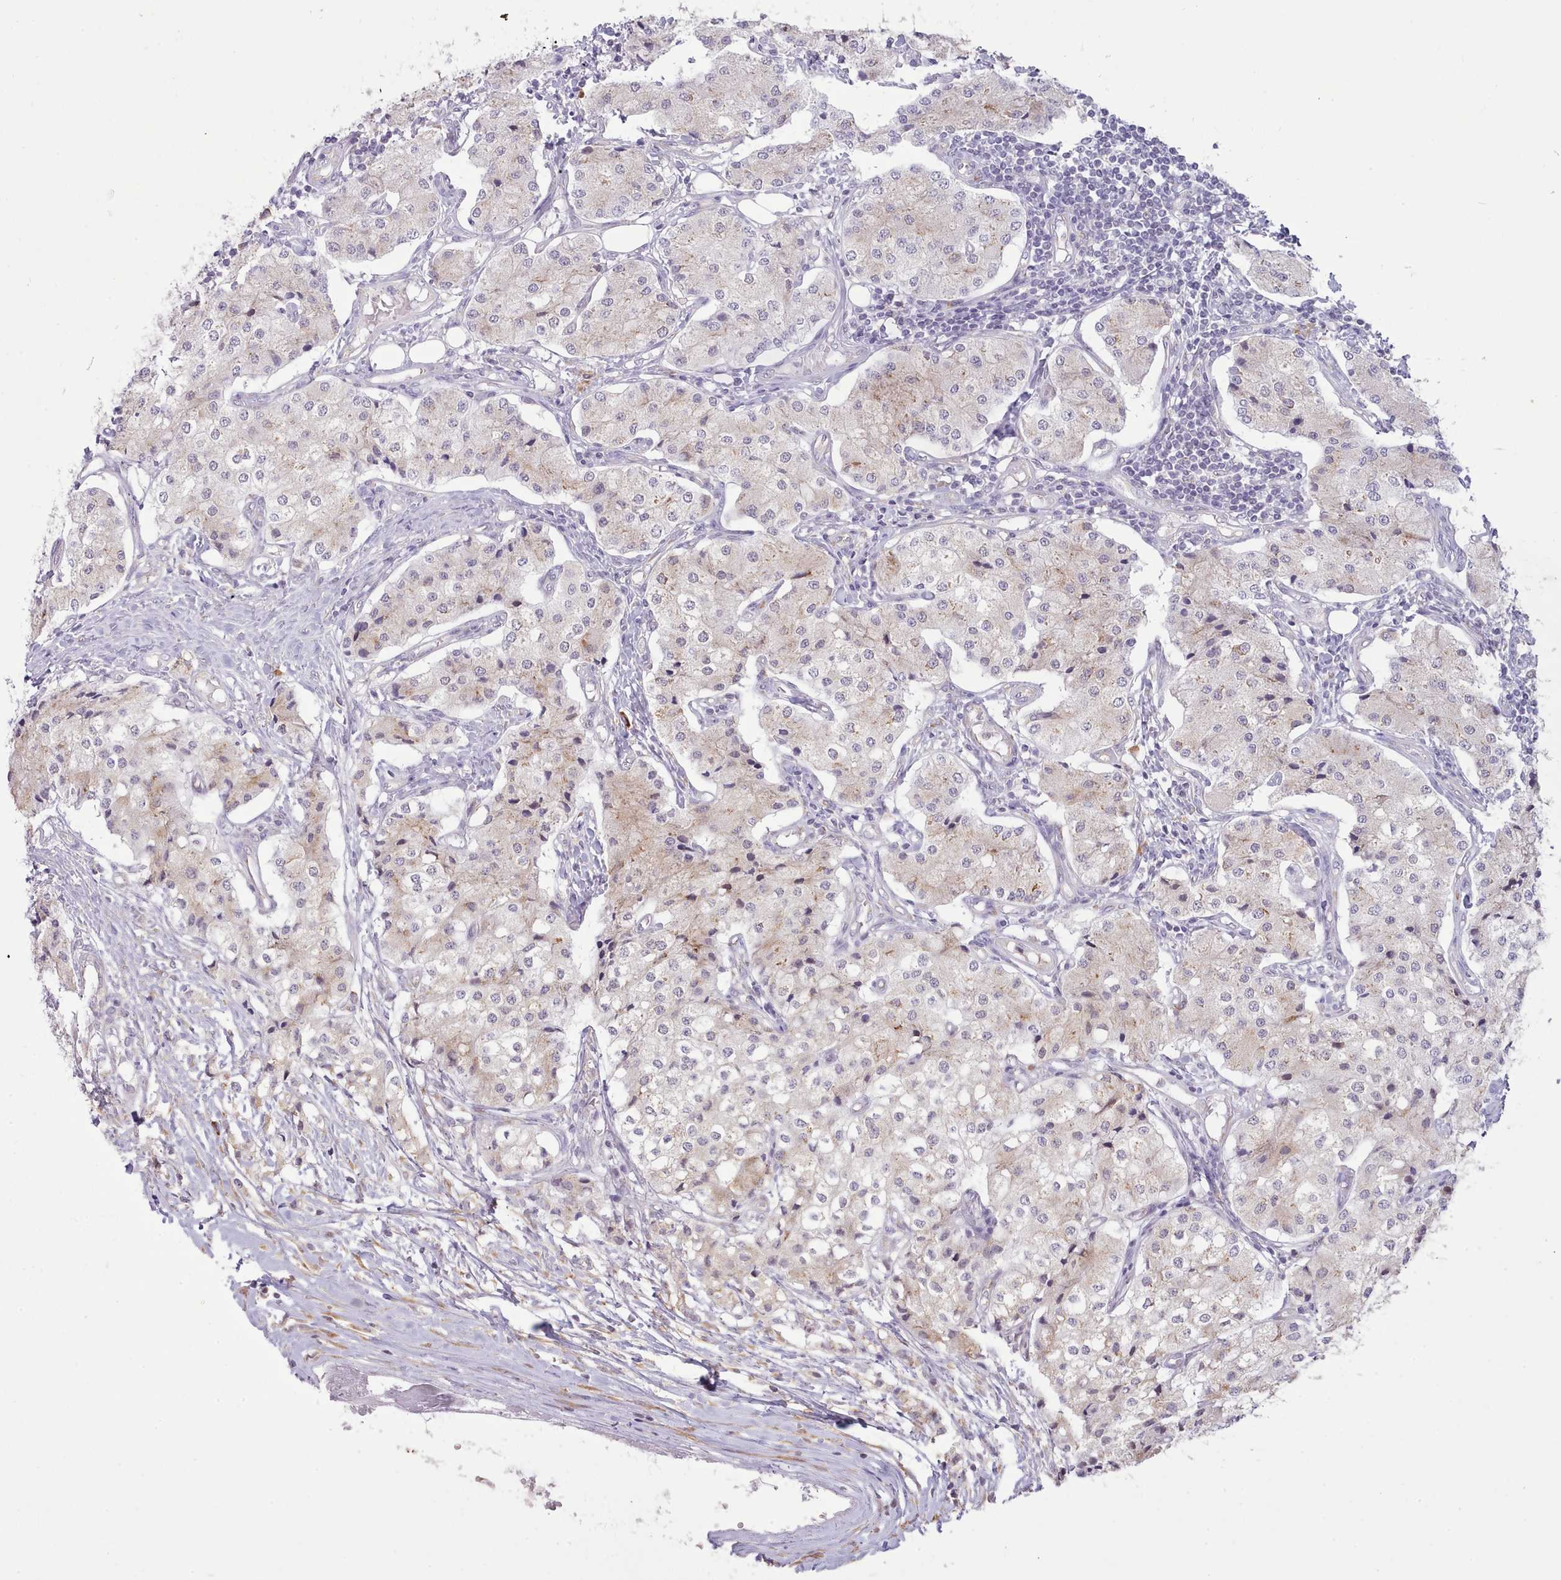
{"staining": {"intensity": "weak", "quantity": "<25%", "location": "cytoplasmic/membranous"}, "tissue": "carcinoid", "cell_type": "Tumor cells", "image_type": "cancer", "snomed": [{"axis": "morphology", "description": "Carcinoid, malignant, NOS"}, {"axis": "topography", "description": "Colon"}], "caption": "Carcinoid (malignant) was stained to show a protein in brown. There is no significant staining in tumor cells. (DAB IHC, high magnification).", "gene": "SEC61B", "patient": {"sex": "female", "age": 52}}